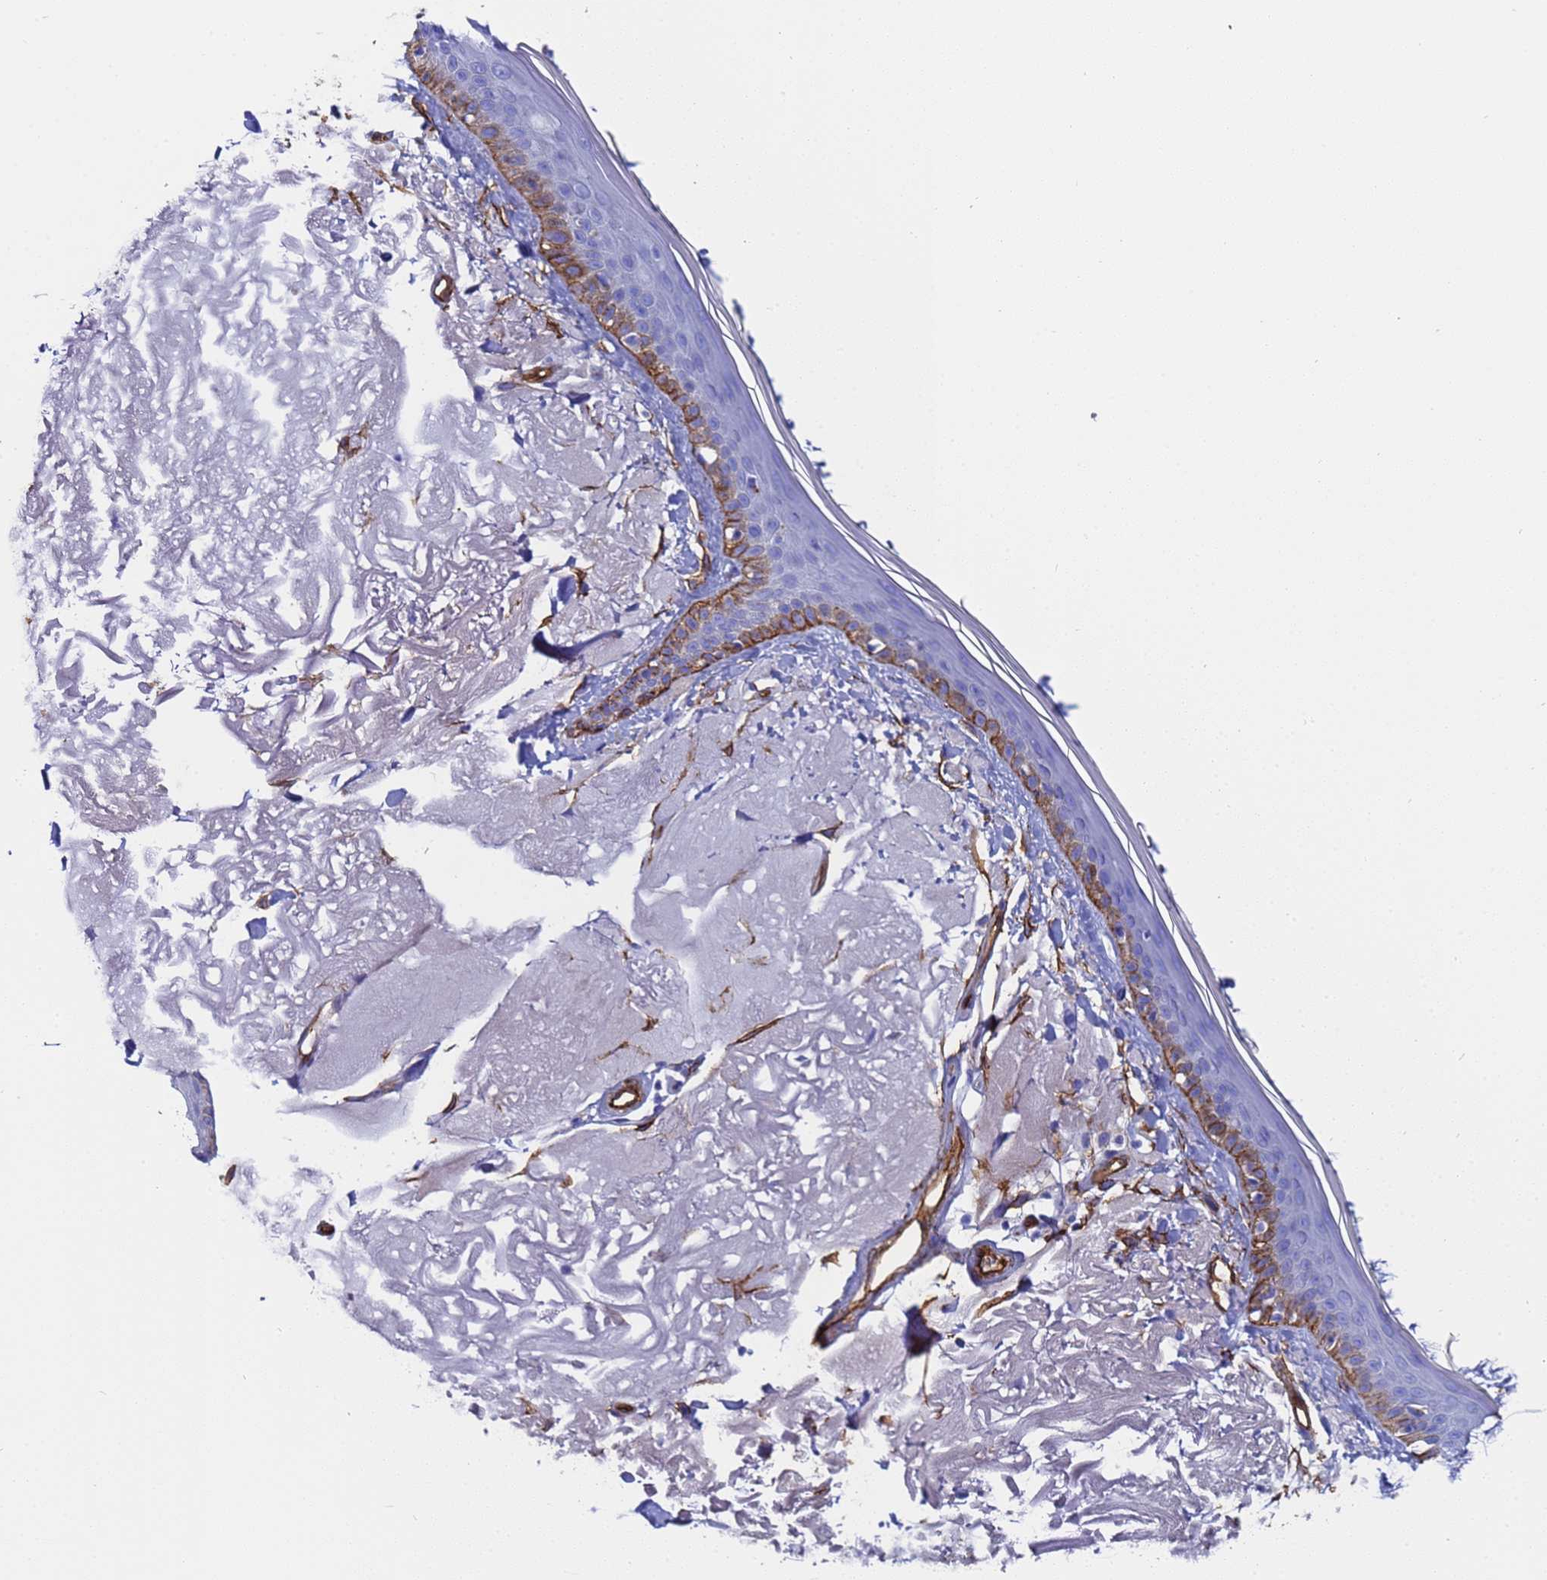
{"staining": {"intensity": "moderate", "quantity": ">75%", "location": "cytoplasmic/membranous"}, "tissue": "skin", "cell_type": "Fibroblasts", "image_type": "normal", "snomed": [{"axis": "morphology", "description": "Normal tissue, NOS"}, {"axis": "topography", "description": "Skin"}, {"axis": "topography", "description": "Skeletal muscle"}], "caption": "The photomicrograph shows a brown stain indicating the presence of a protein in the cytoplasmic/membranous of fibroblasts in skin.", "gene": "ADIPOQ", "patient": {"sex": "male", "age": 83}}